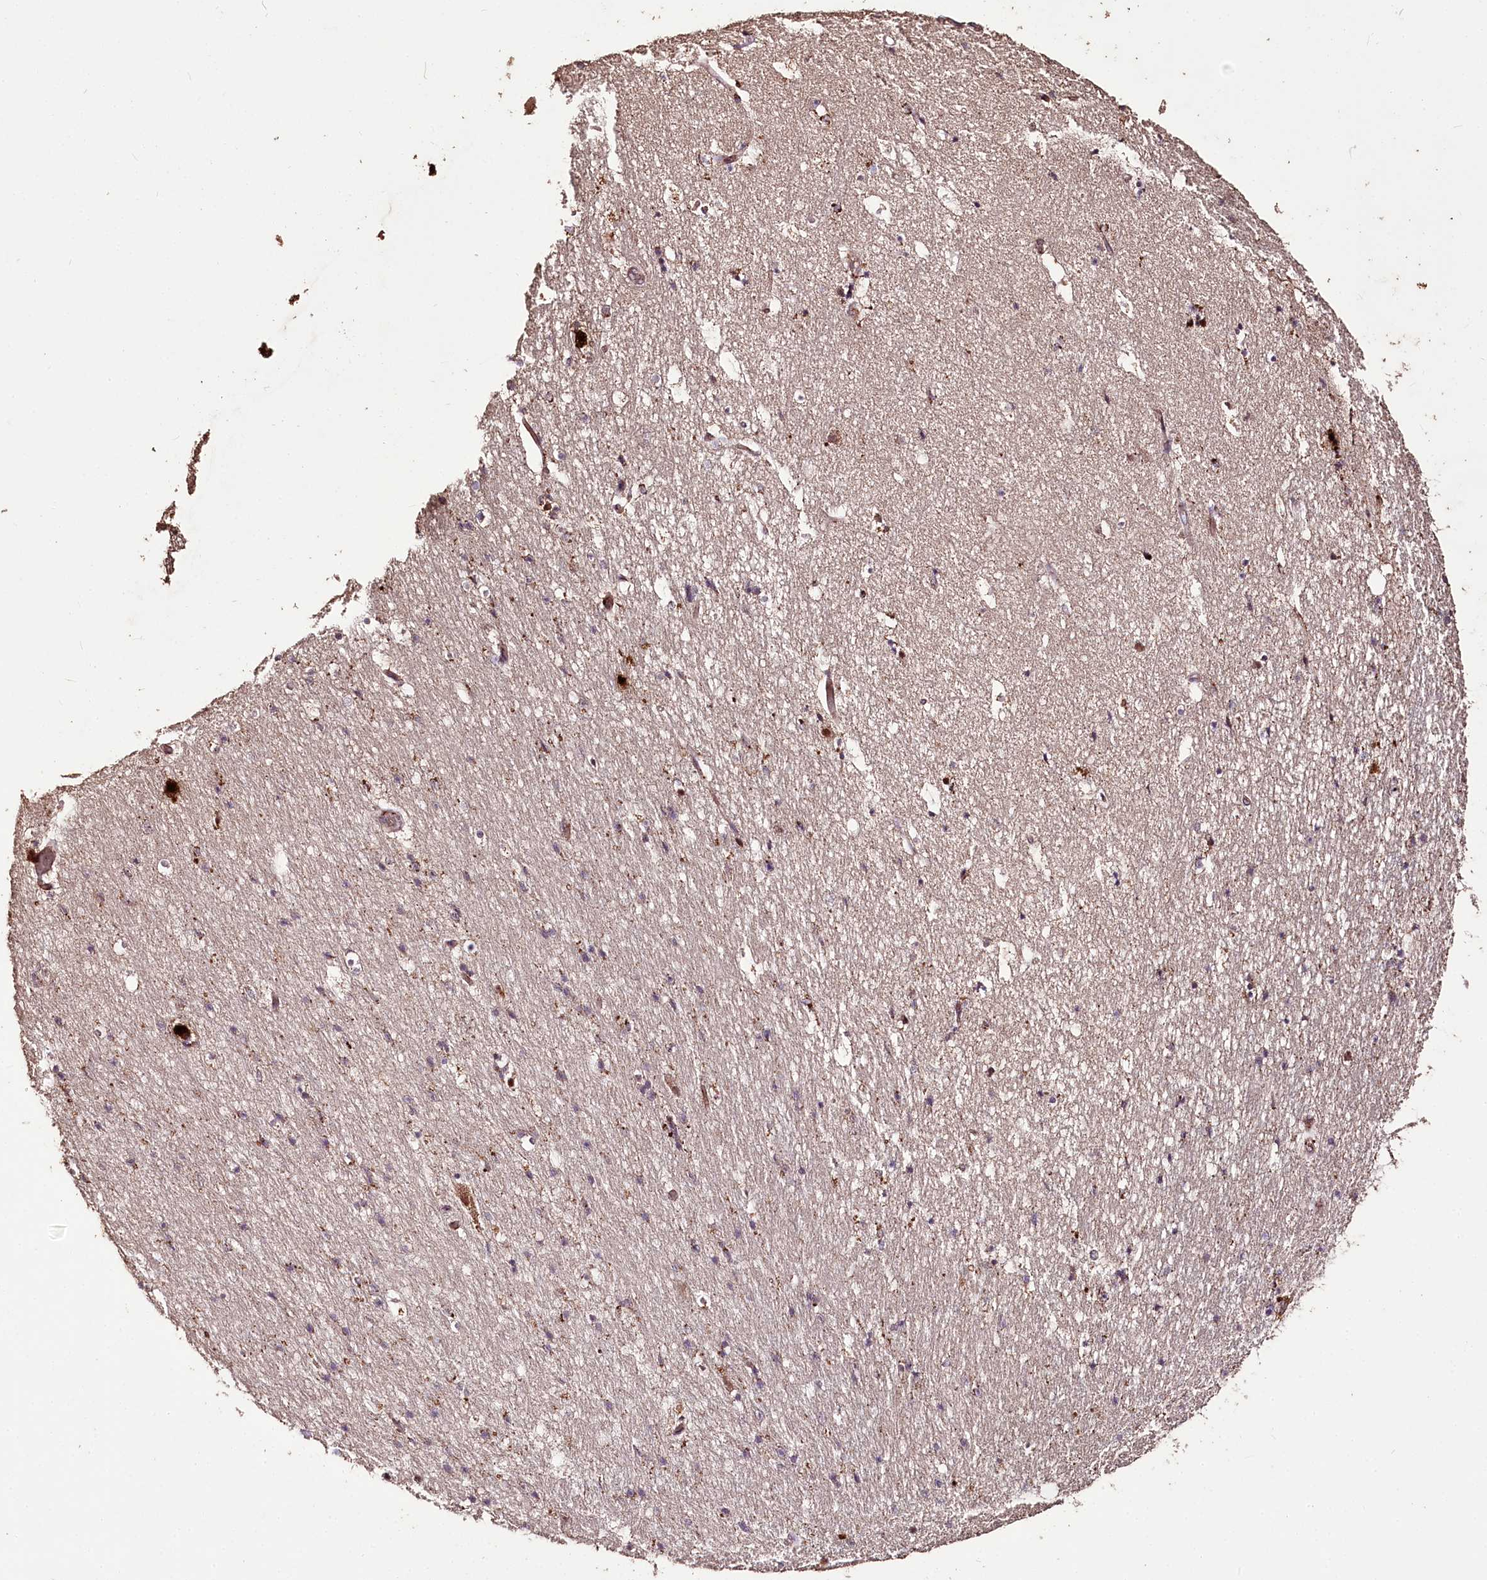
{"staining": {"intensity": "weak", "quantity": "<25%", "location": "nuclear"}, "tissue": "hippocampus", "cell_type": "Glial cells", "image_type": "normal", "snomed": [{"axis": "morphology", "description": "Normal tissue, NOS"}, {"axis": "topography", "description": "Hippocampus"}], "caption": "Immunohistochemistry (IHC) histopathology image of unremarkable hippocampus: hippocampus stained with DAB exhibits no significant protein staining in glial cells.", "gene": "CARD19", "patient": {"sex": "female", "age": 52}}